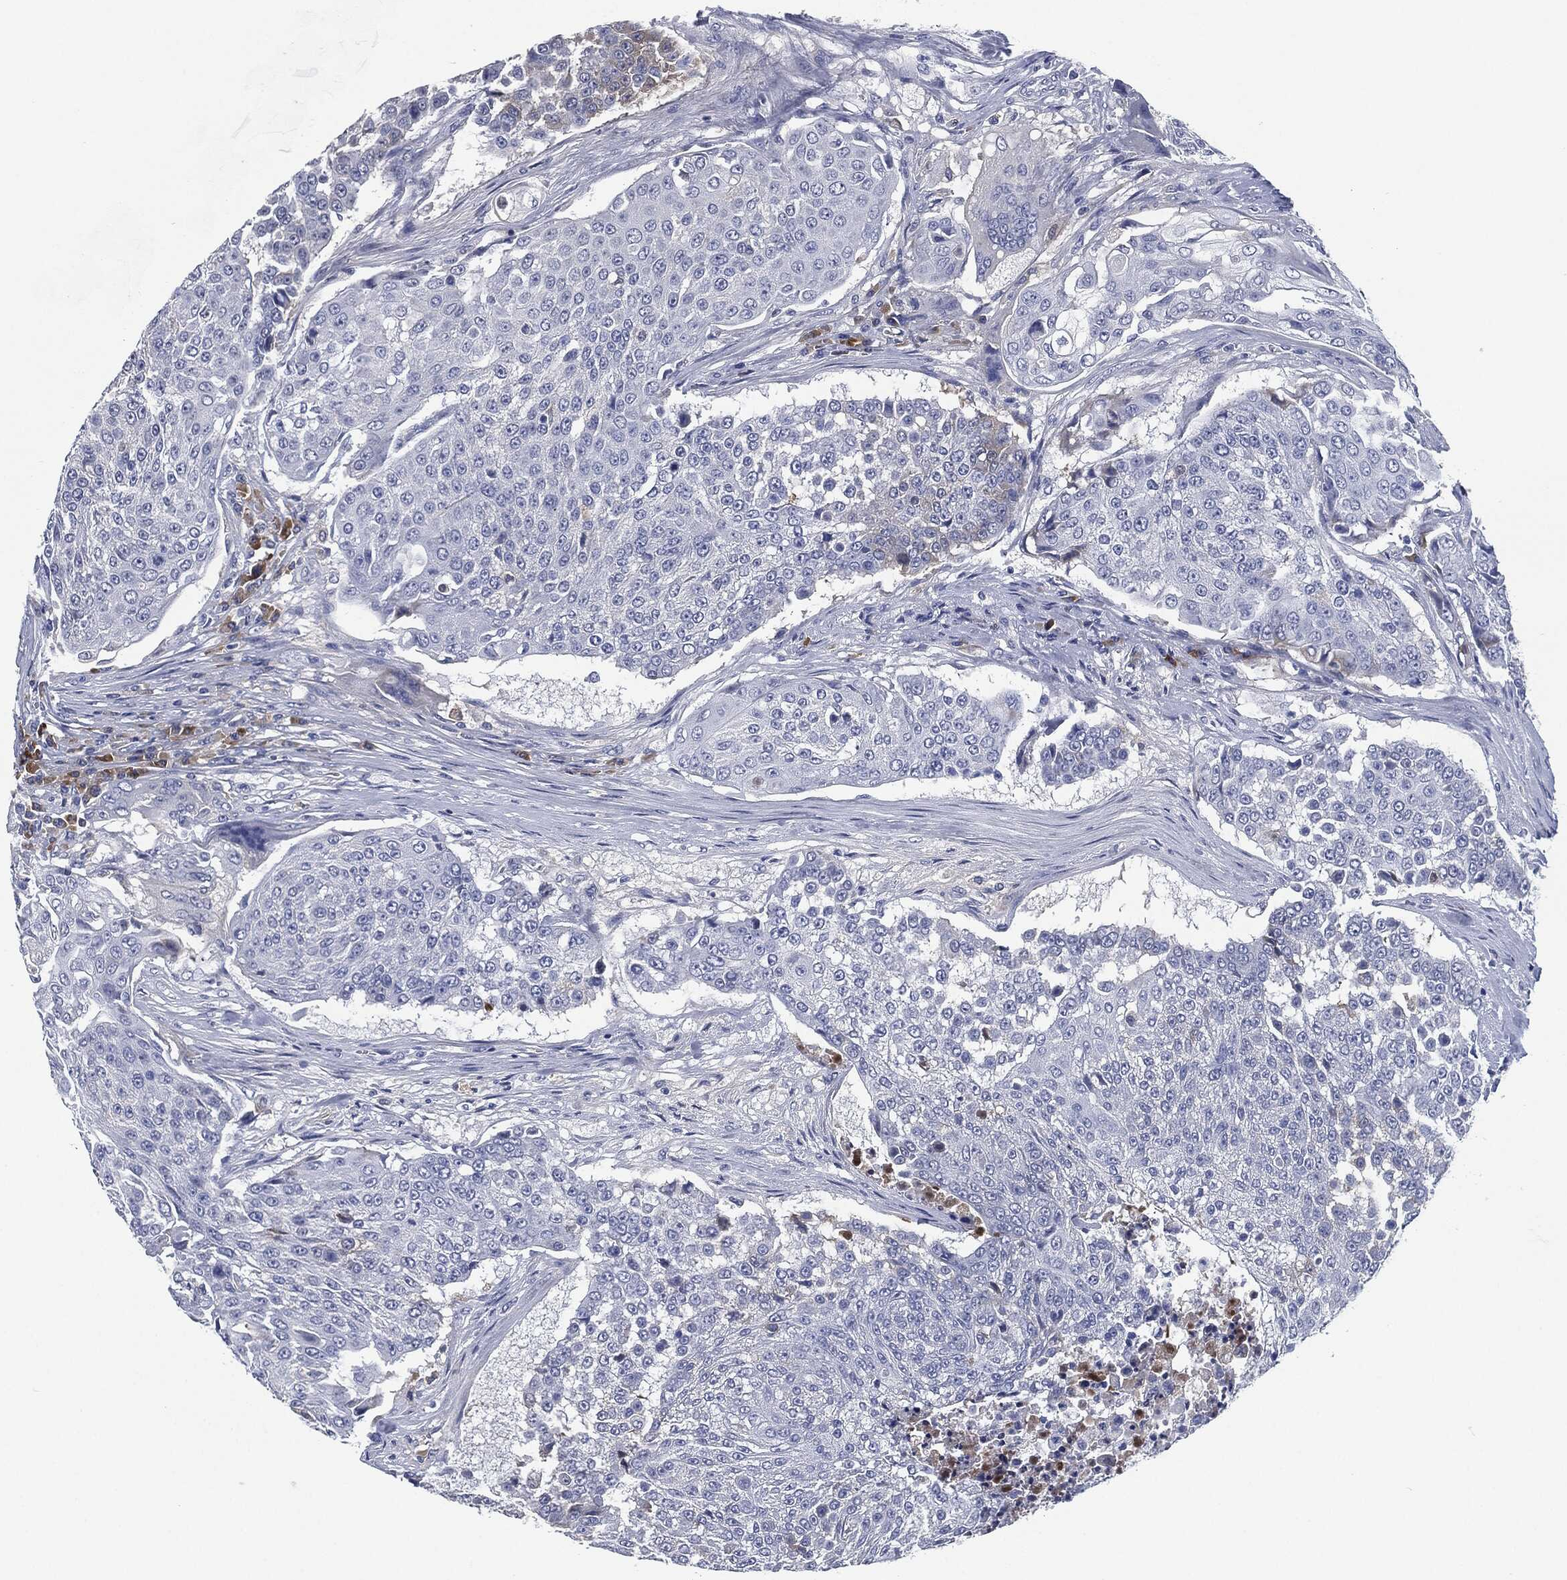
{"staining": {"intensity": "negative", "quantity": "none", "location": "none"}, "tissue": "urothelial cancer", "cell_type": "Tumor cells", "image_type": "cancer", "snomed": [{"axis": "morphology", "description": "Urothelial carcinoma, High grade"}, {"axis": "topography", "description": "Urinary bladder"}], "caption": "IHC of human urothelial cancer displays no positivity in tumor cells.", "gene": "SIGLEC7", "patient": {"sex": "female", "age": 63}}